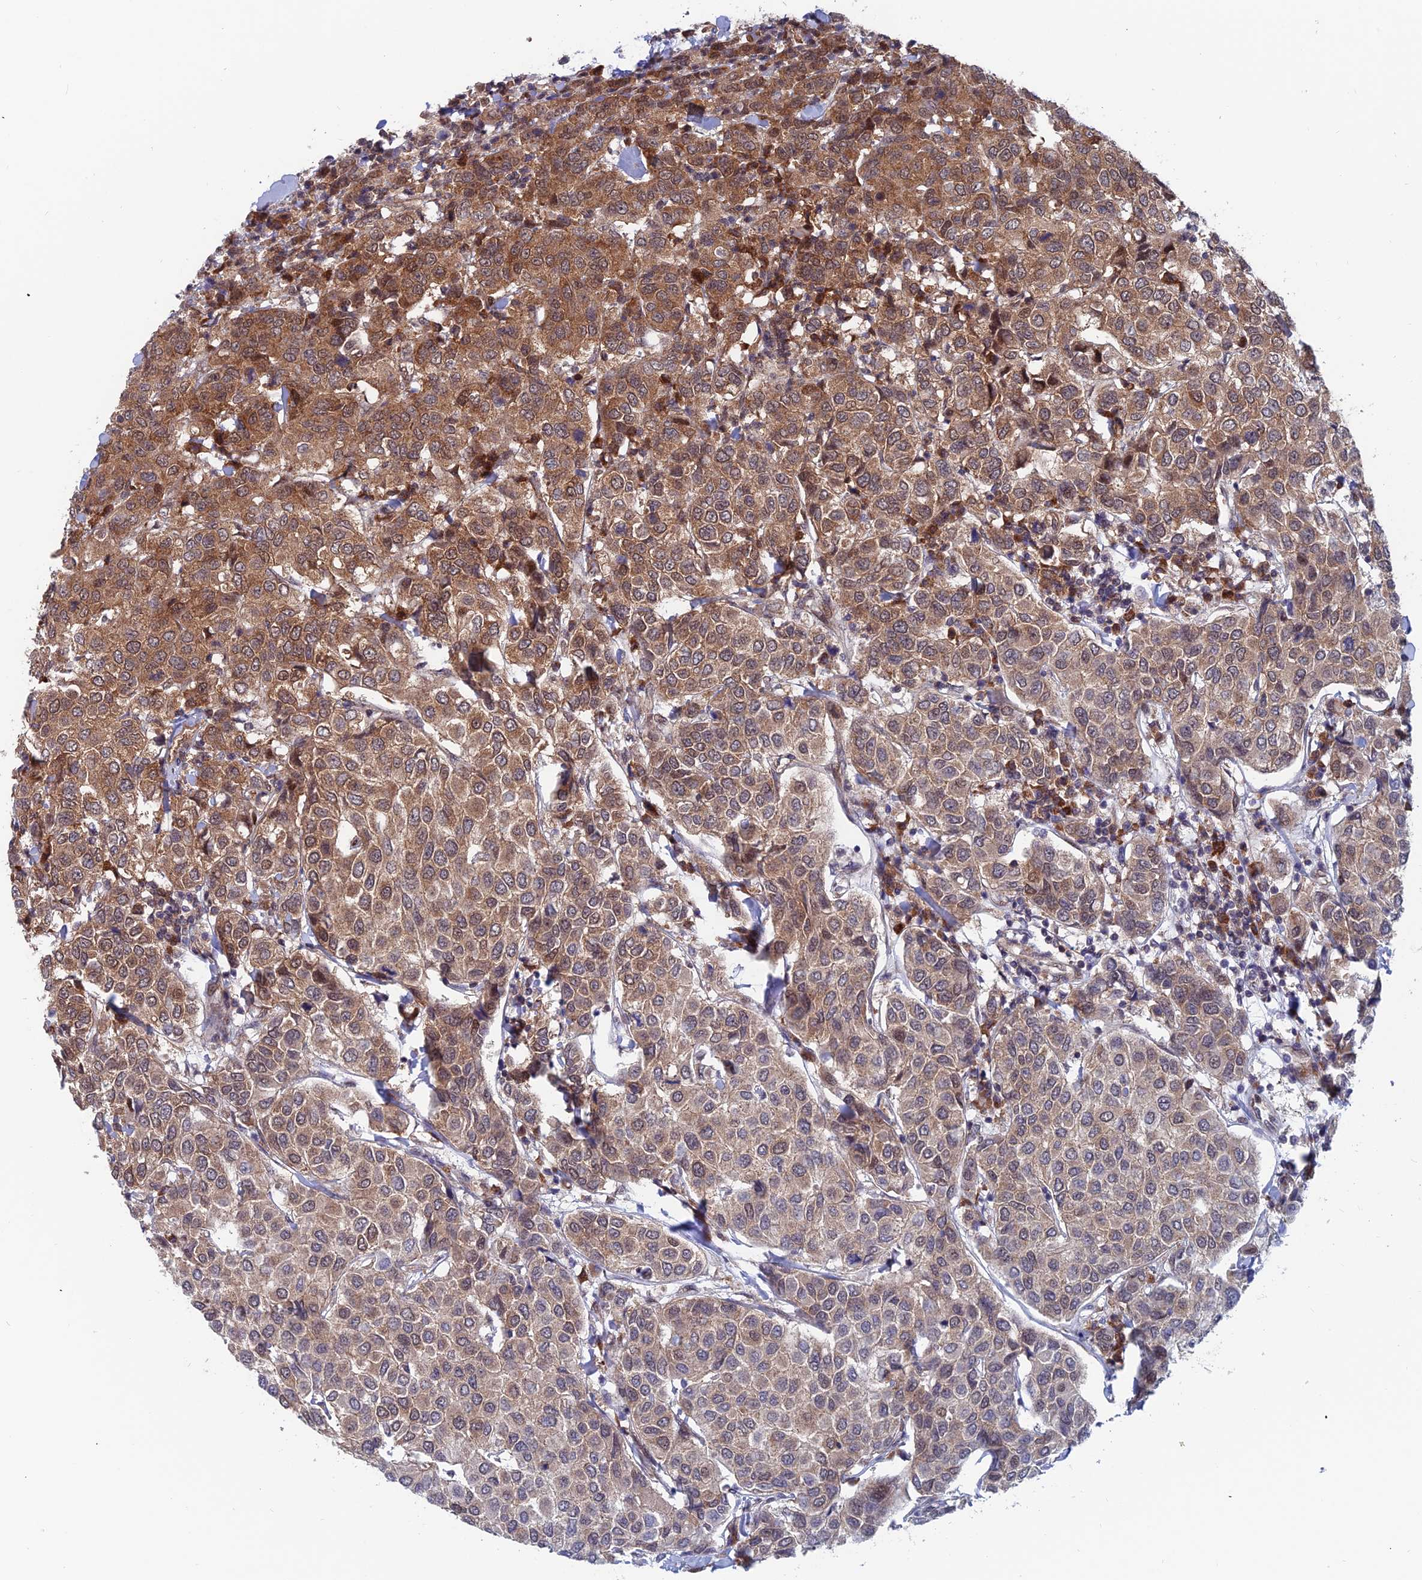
{"staining": {"intensity": "moderate", "quantity": ">75%", "location": "cytoplasmic/membranous,nuclear"}, "tissue": "breast cancer", "cell_type": "Tumor cells", "image_type": "cancer", "snomed": [{"axis": "morphology", "description": "Duct carcinoma"}, {"axis": "topography", "description": "Breast"}], "caption": "Infiltrating ductal carcinoma (breast) stained for a protein shows moderate cytoplasmic/membranous and nuclear positivity in tumor cells.", "gene": "IGBP1", "patient": {"sex": "female", "age": 55}}